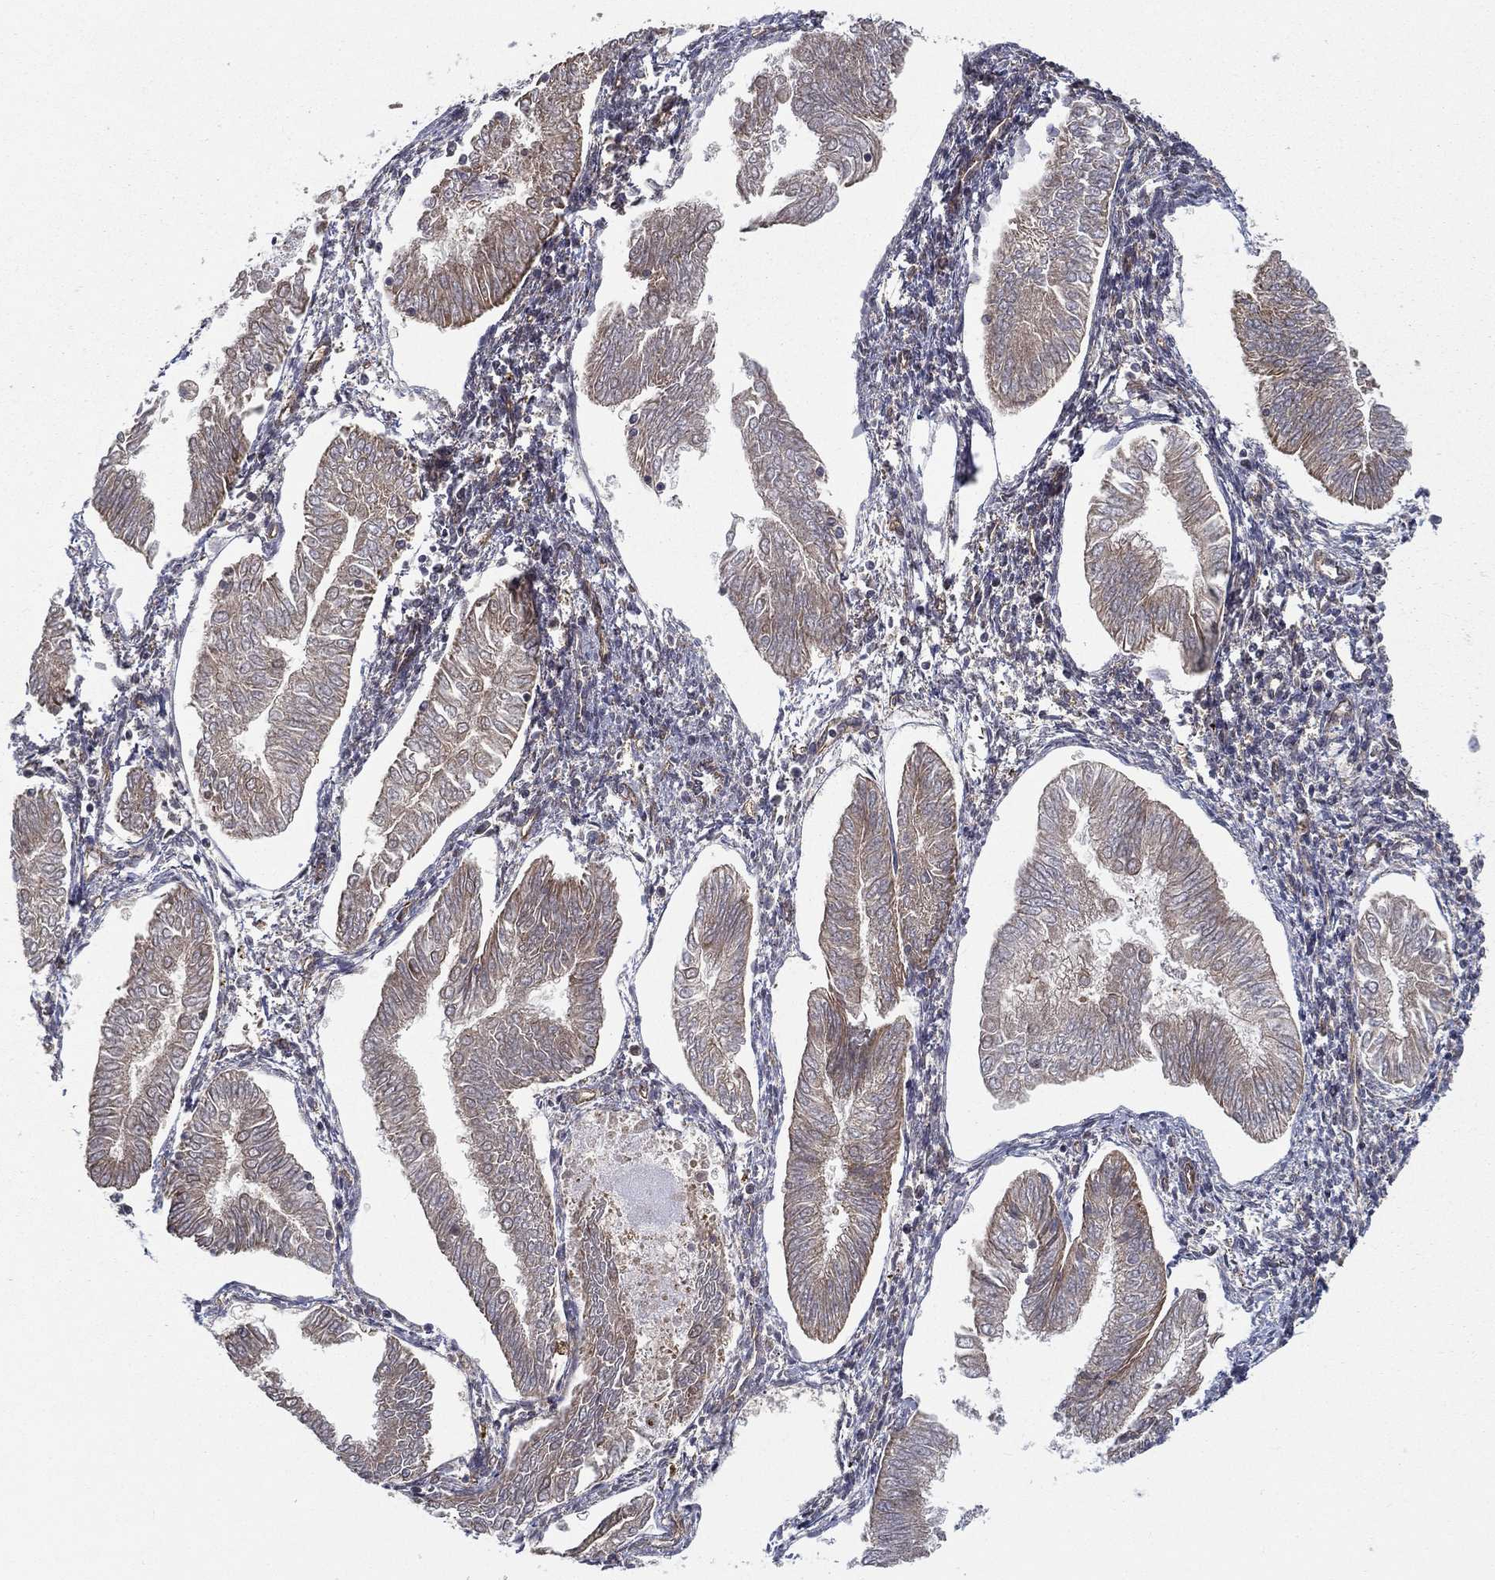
{"staining": {"intensity": "moderate", "quantity": "<25%", "location": "cytoplasmic/membranous"}, "tissue": "endometrial cancer", "cell_type": "Tumor cells", "image_type": "cancer", "snomed": [{"axis": "morphology", "description": "Adenocarcinoma, NOS"}, {"axis": "topography", "description": "Endometrium"}], "caption": "Immunohistochemical staining of human adenocarcinoma (endometrial) displays moderate cytoplasmic/membranous protein positivity in about <25% of tumor cells. (DAB = brown stain, brightfield microscopy at high magnification).", "gene": "UACA", "patient": {"sex": "female", "age": 53}}